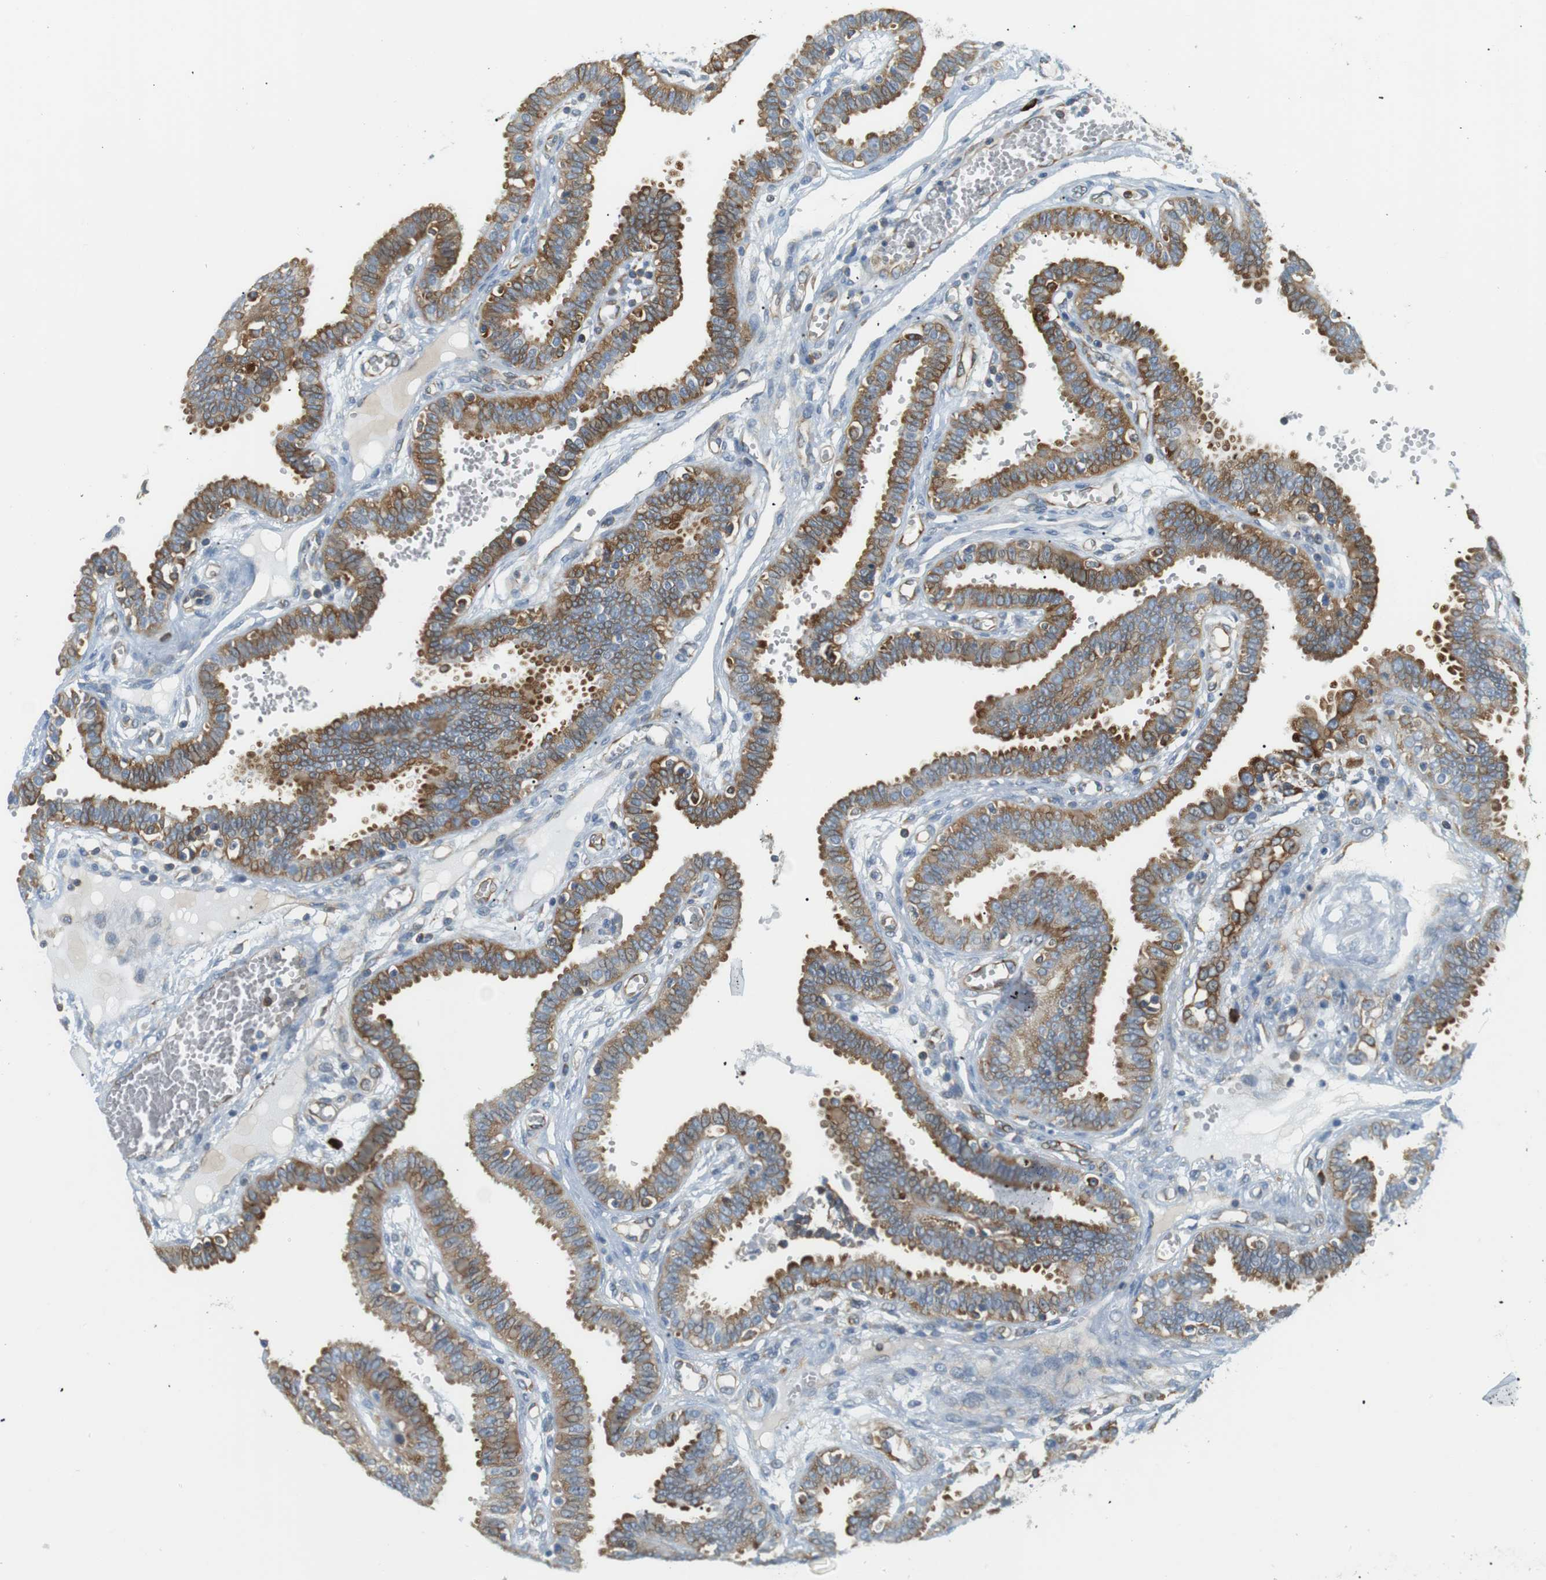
{"staining": {"intensity": "moderate", "quantity": ">75%", "location": "cytoplasmic/membranous"}, "tissue": "fallopian tube", "cell_type": "Glandular cells", "image_type": "normal", "snomed": [{"axis": "morphology", "description": "Normal tissue, NOS"}, {"axis": "topography", "description": "Fallopian tube"}], "caption": "Moderate cytoplasmic/membranous expression is appreciated in about >75% of glandular cells in unremarkable fallopian tube. (Stains: DAB (3,3'-diaminobenzidine) in brown, nuclei in blue, Microscopy: brightfield microscopy at high magnification).", "gene": "TMEM200A", "patient": {"sex": "female", "age": 32}}